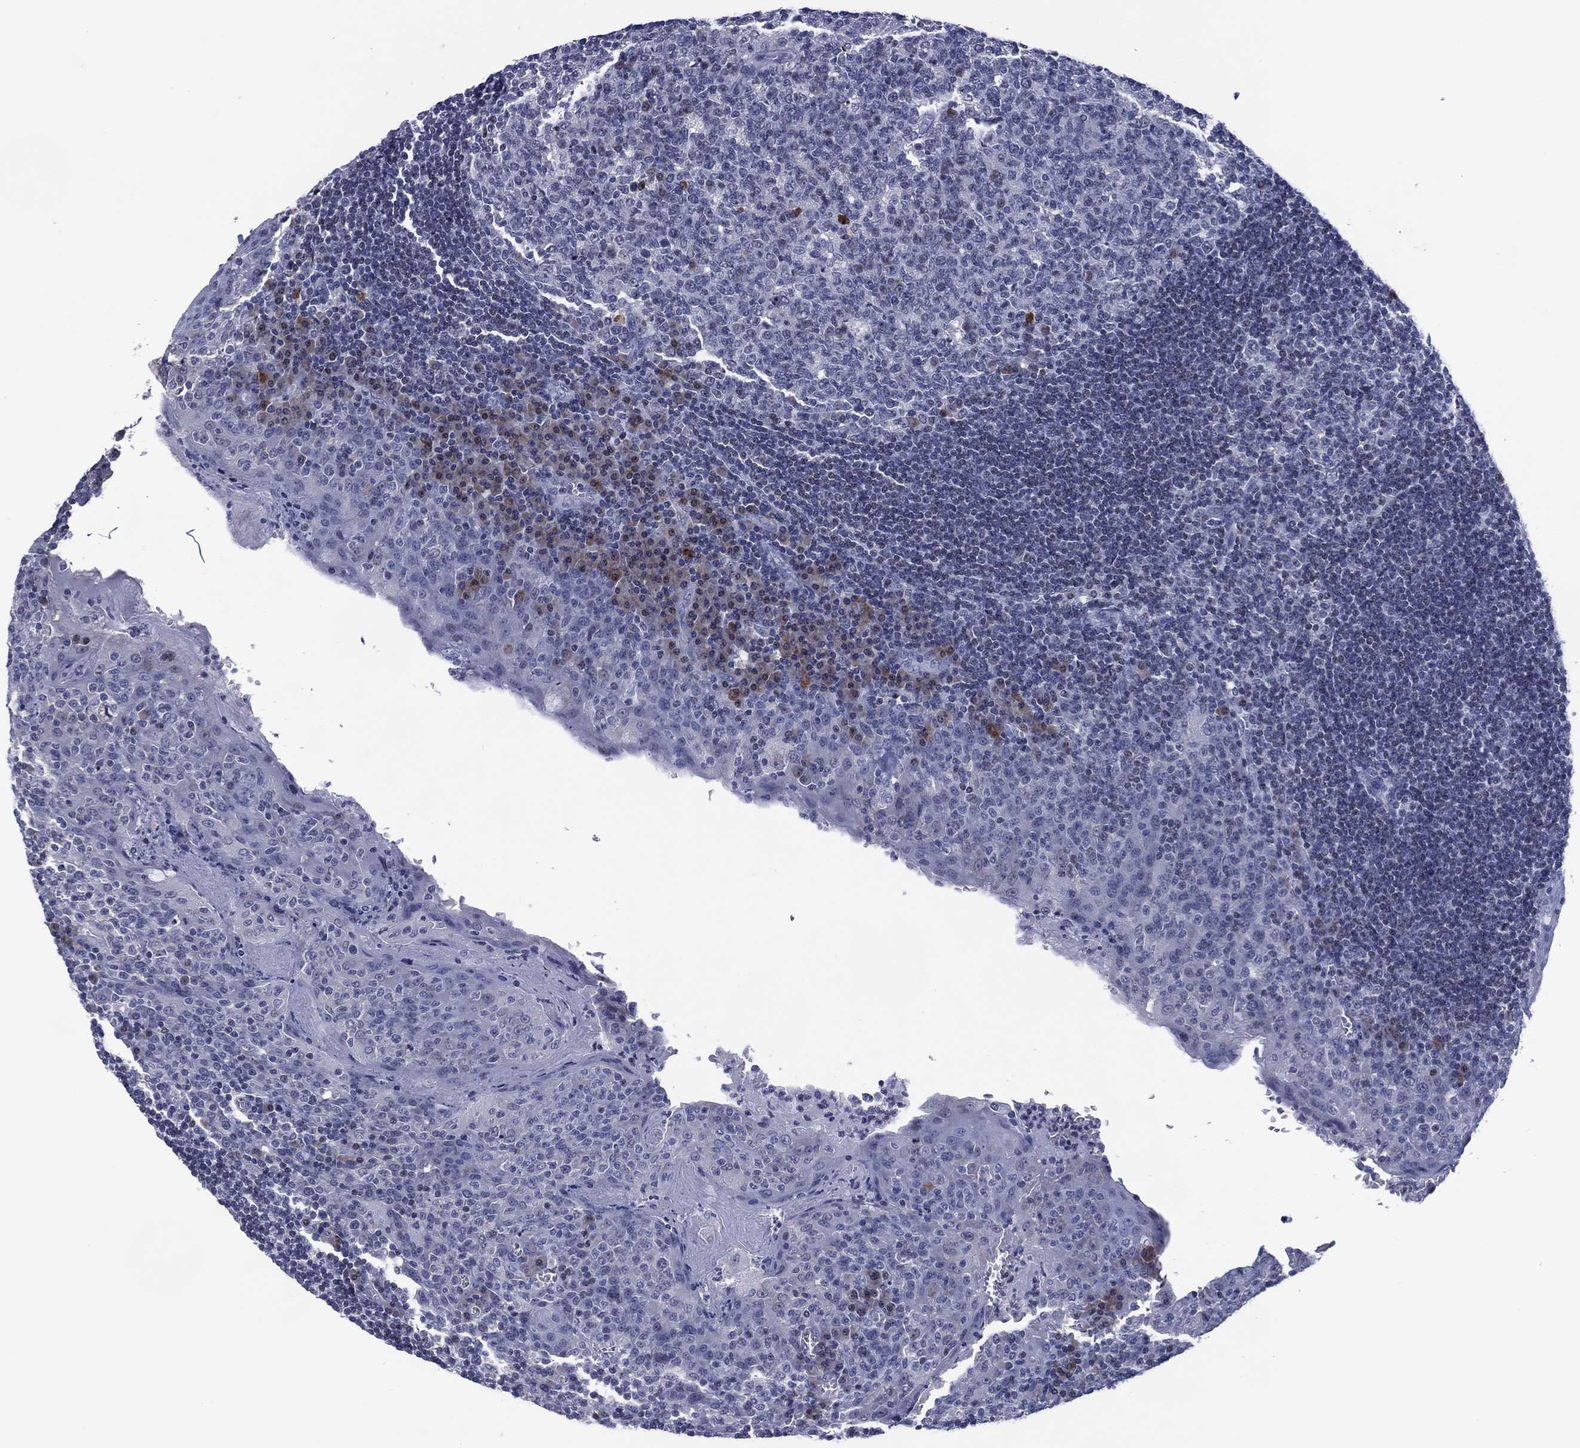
{"staining": {"intensity": "negative", "quantity": "none", "location": "none"}, "tissue": "tonsil", "cell_type": "Germinal center cells", "image_type": "normal", "snomed": [{"axis": "morphology", "description": "Normal tissue, NOS"}, {"axis": "topography", "description": "Tonsil"}], "caption": "IHC micrograph of benign tonsil: human tonsil stained with DAB displays no significant protein expression in germinal center cells.", "gene": "USP26", "patient": {"sex": "female", "age": 13}}